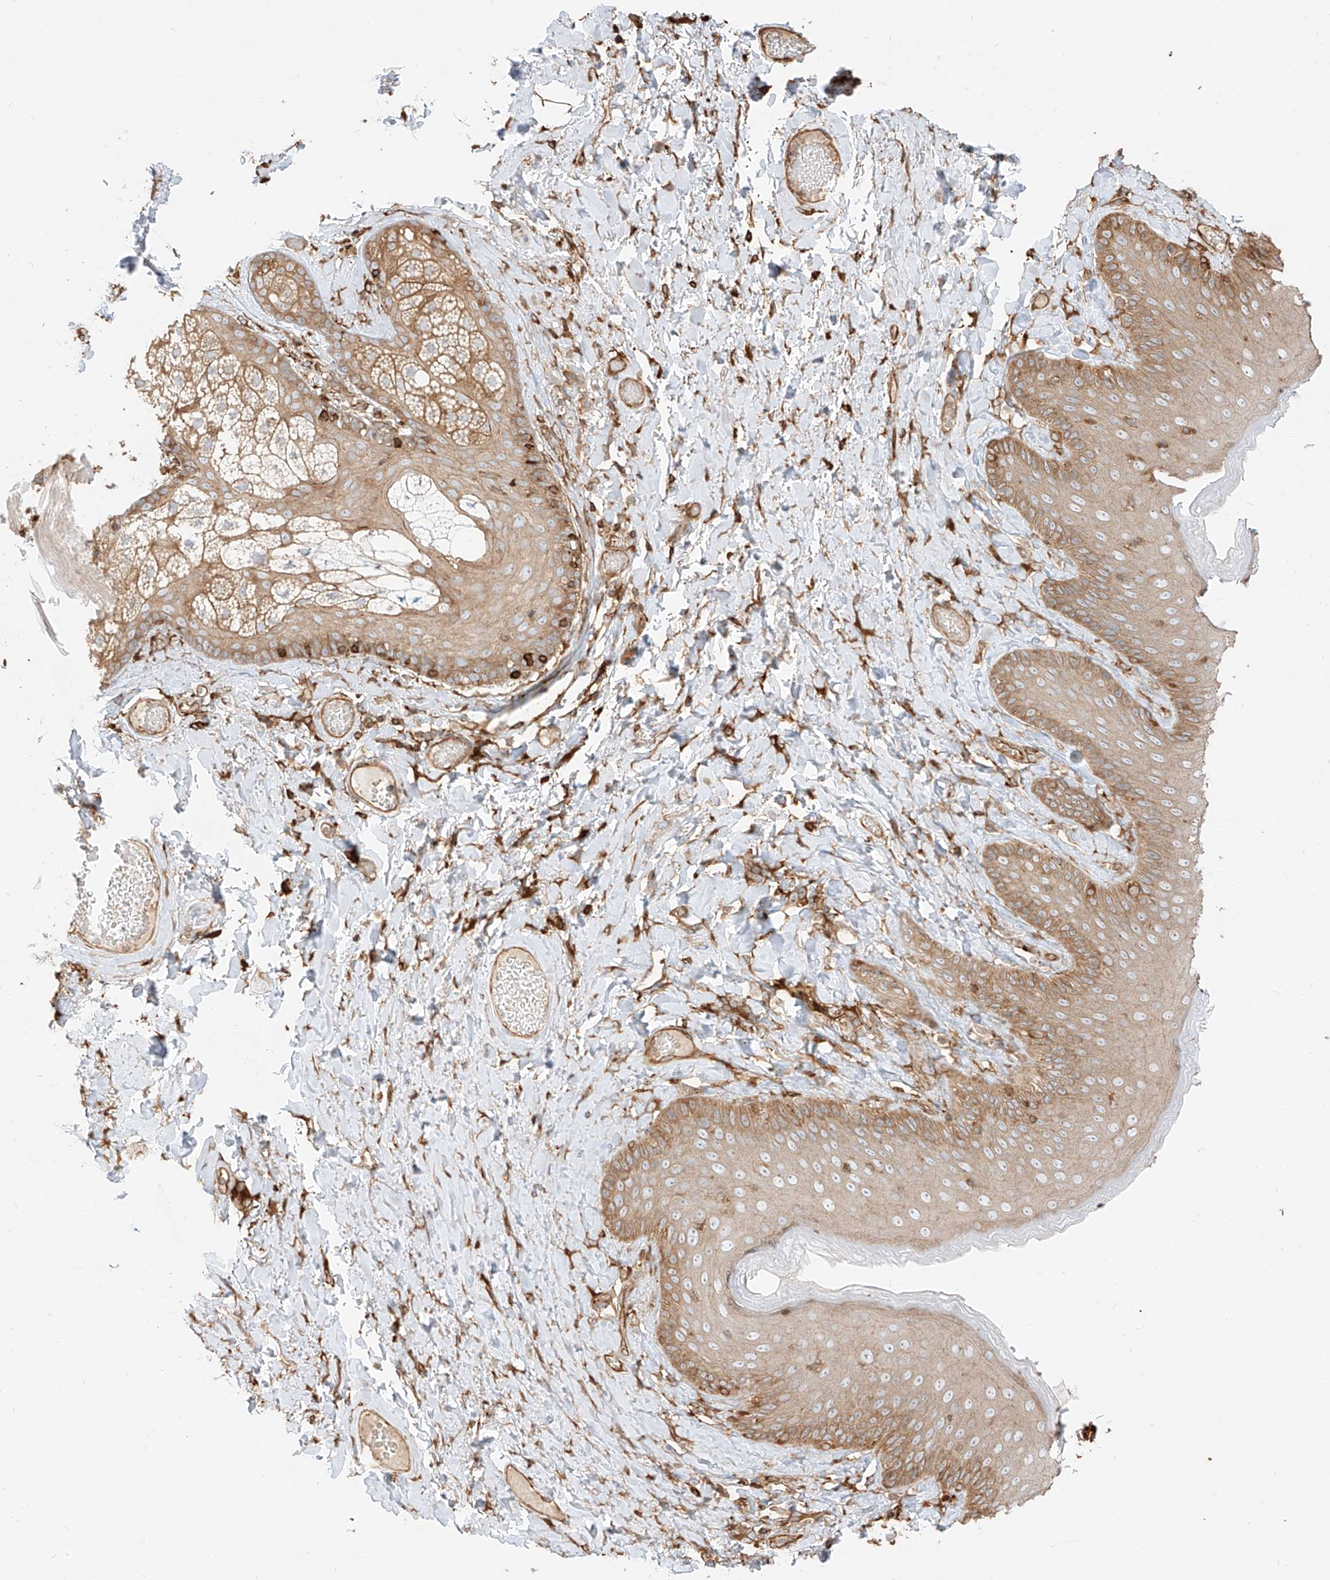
{"staining": {"intensity": "moderate", "quantity": ">75%", "location": "cytoplasmic/membranous"}, "tissue": "skin", "cell_type": "Epidermal cells", "image_type": "normal", "snomed": [{"axis": "morphology", "description": "Normal tissue, NOS"}, {"axis": "topography", "description": "Anal"}], "caption": "Normal skin demonstrates moderate cytoplasmic/membranous expression in about >75% of epidermal cells, visualized by immunohistochemistry.", "gene": "SNX9", "patient": {"sex": "male", "age": 69}}